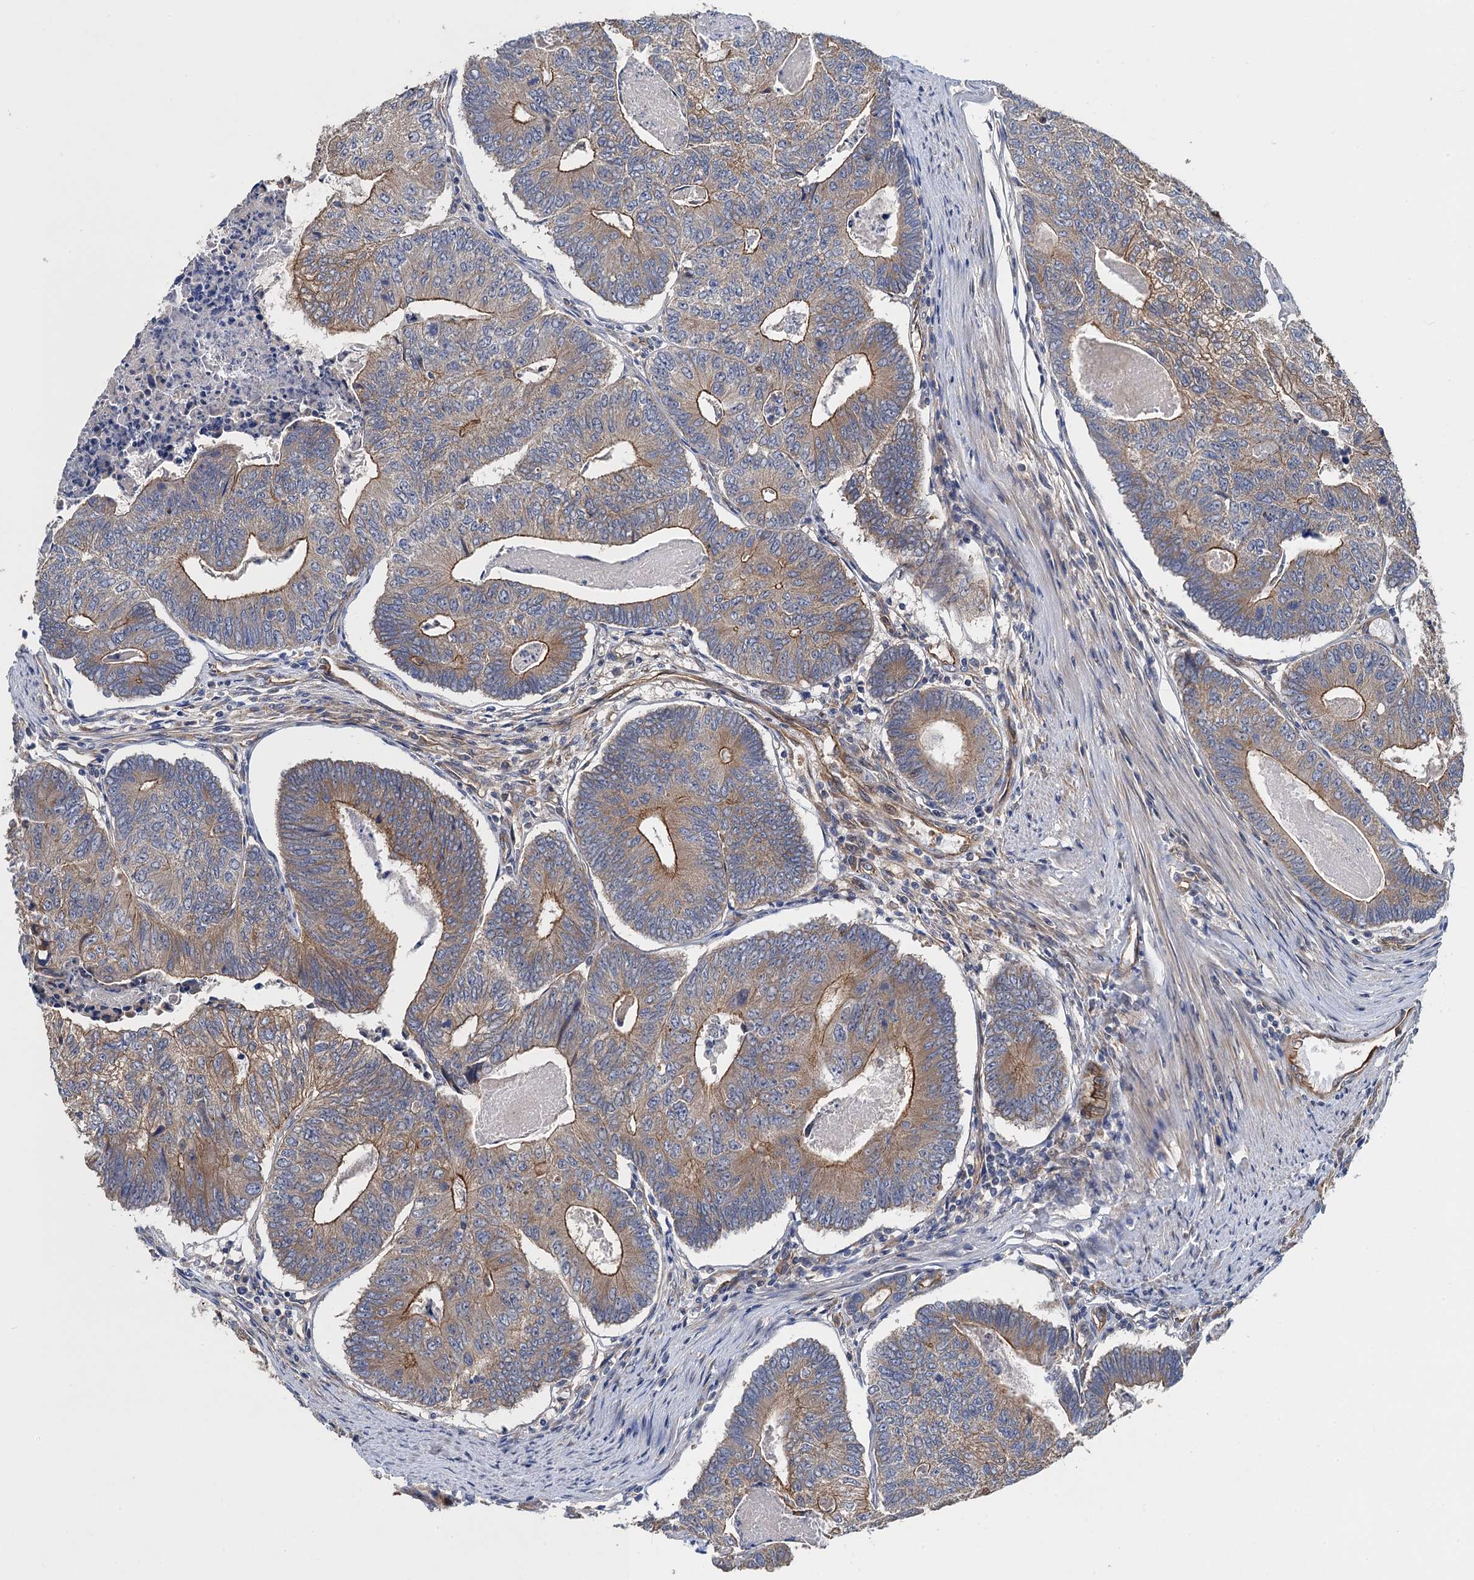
{"staining": {"intensity": "moderate", "quantity": "25%-75%", "location": "cytoplasmic/membranous"}, "tissue": "colorectal cancer", "cell_type": "Tumor cells", "image_type": "cancer", "snomed": [{"axis": "morphology", "description": "Adenocarcinoma, NOS"}, {"axis": "topography", "description": "Colon"}], "caption": "Adenocarcinoma (colorectal) stained for a protein demonstrates moderate cytoplasmic/membranous positivity in tumor cells. (DAB = brown stain, brightfield microscopy at high magnification).", "gene": "PJA2", "patient": {"sex": "female", "age": 67}}